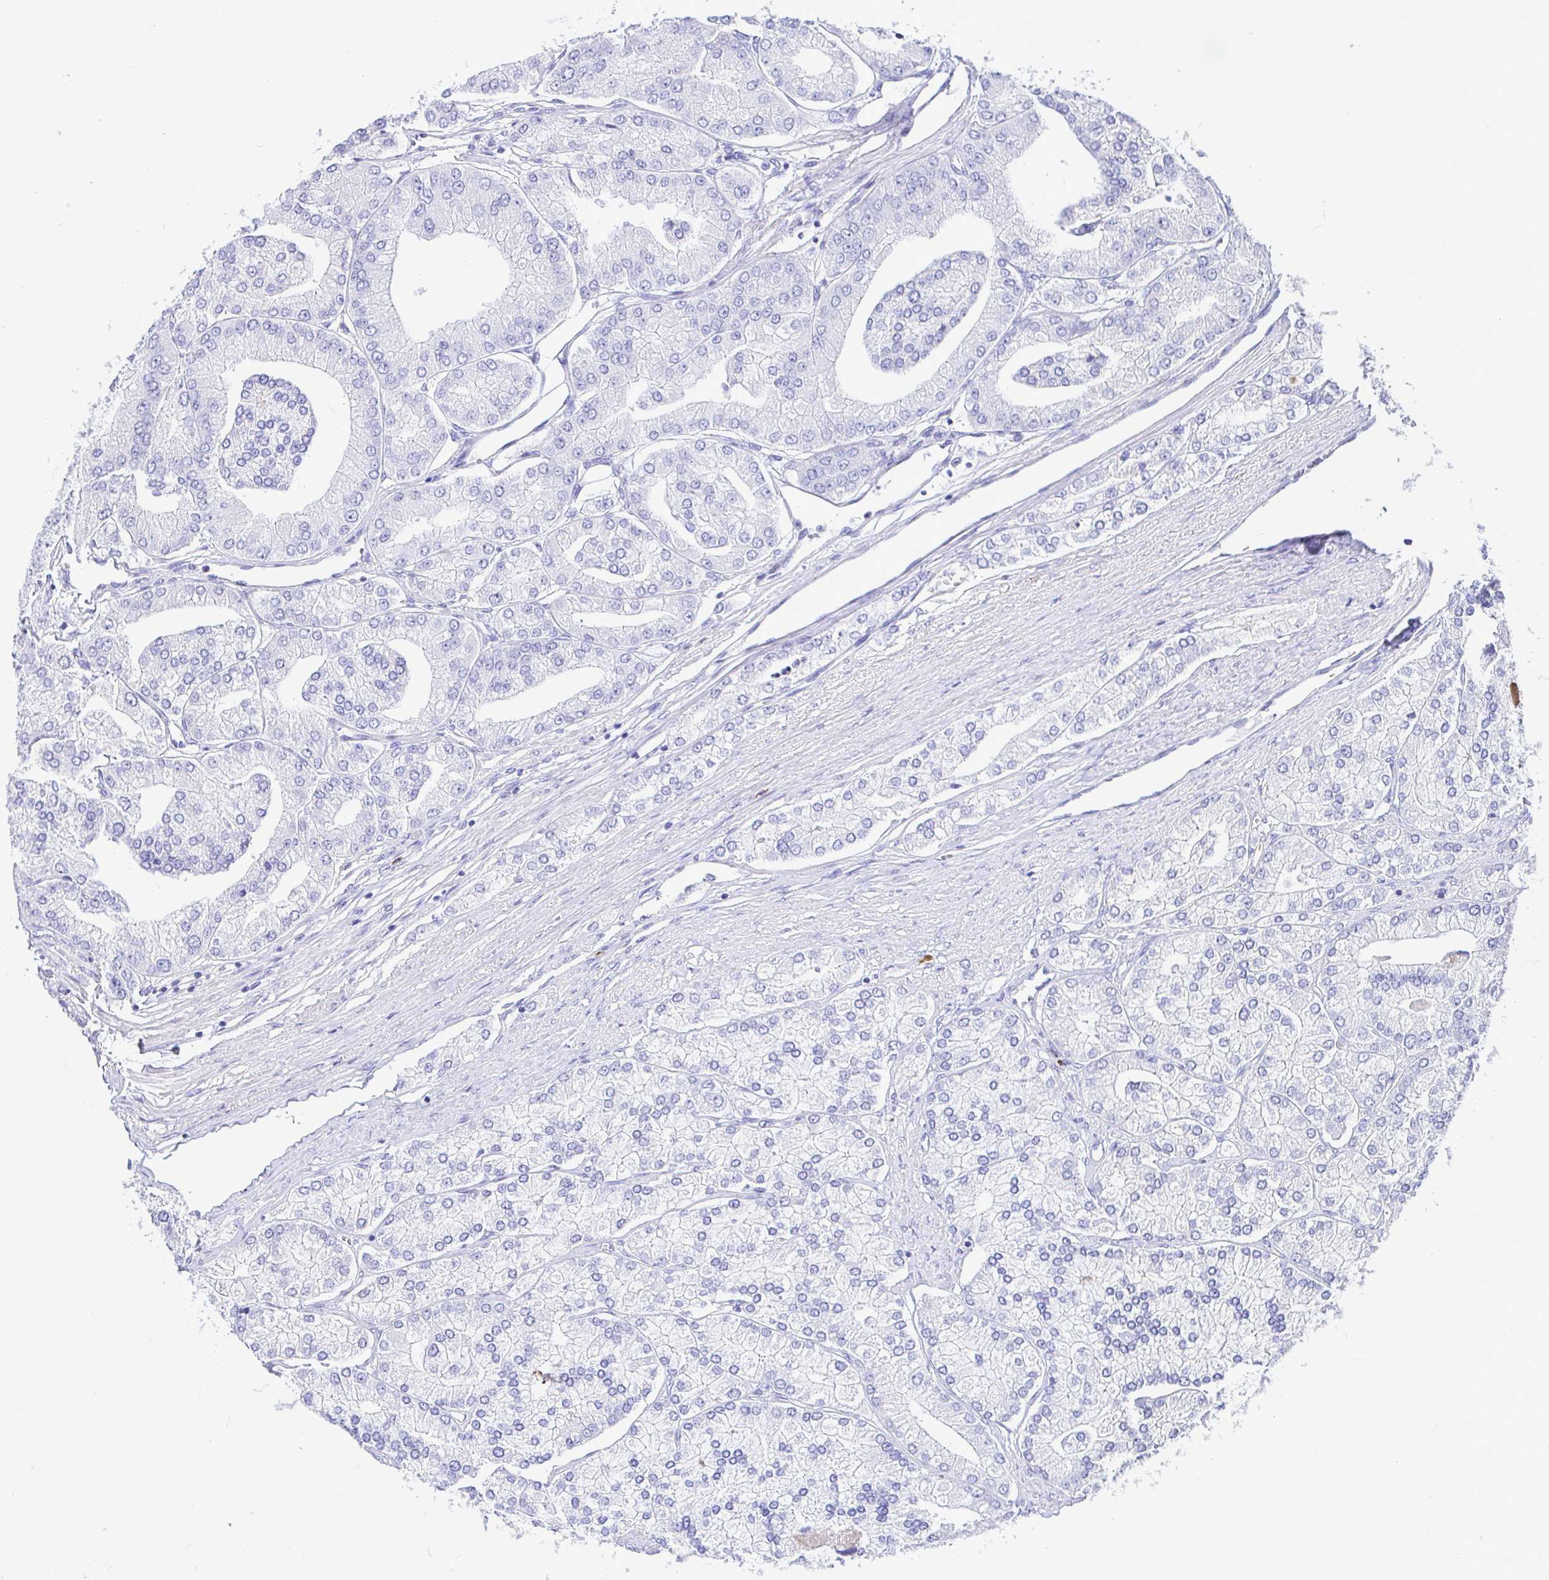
{"staining": {"intensity": "negative", "quantity": "none", "location": "none"}, "tissue": "prostate cancer", "cell_type": "Tumor cells", "image_type": "cancer", "snomed": [{"axis": "morphology", "description": "Adenocarcinoma, High grade"}, {"axis": "topography", "description": "Prostate"}], "caption": "DAB immunohistochemical staining of human prostate cancer displays no significant staining in tumor cells. The staining is performed using DAB brown chromogen with nuclei counter-stained in using hematoxylin.", "gene": "CCDC62", "patient": {"sex": "male", "age": 61}}